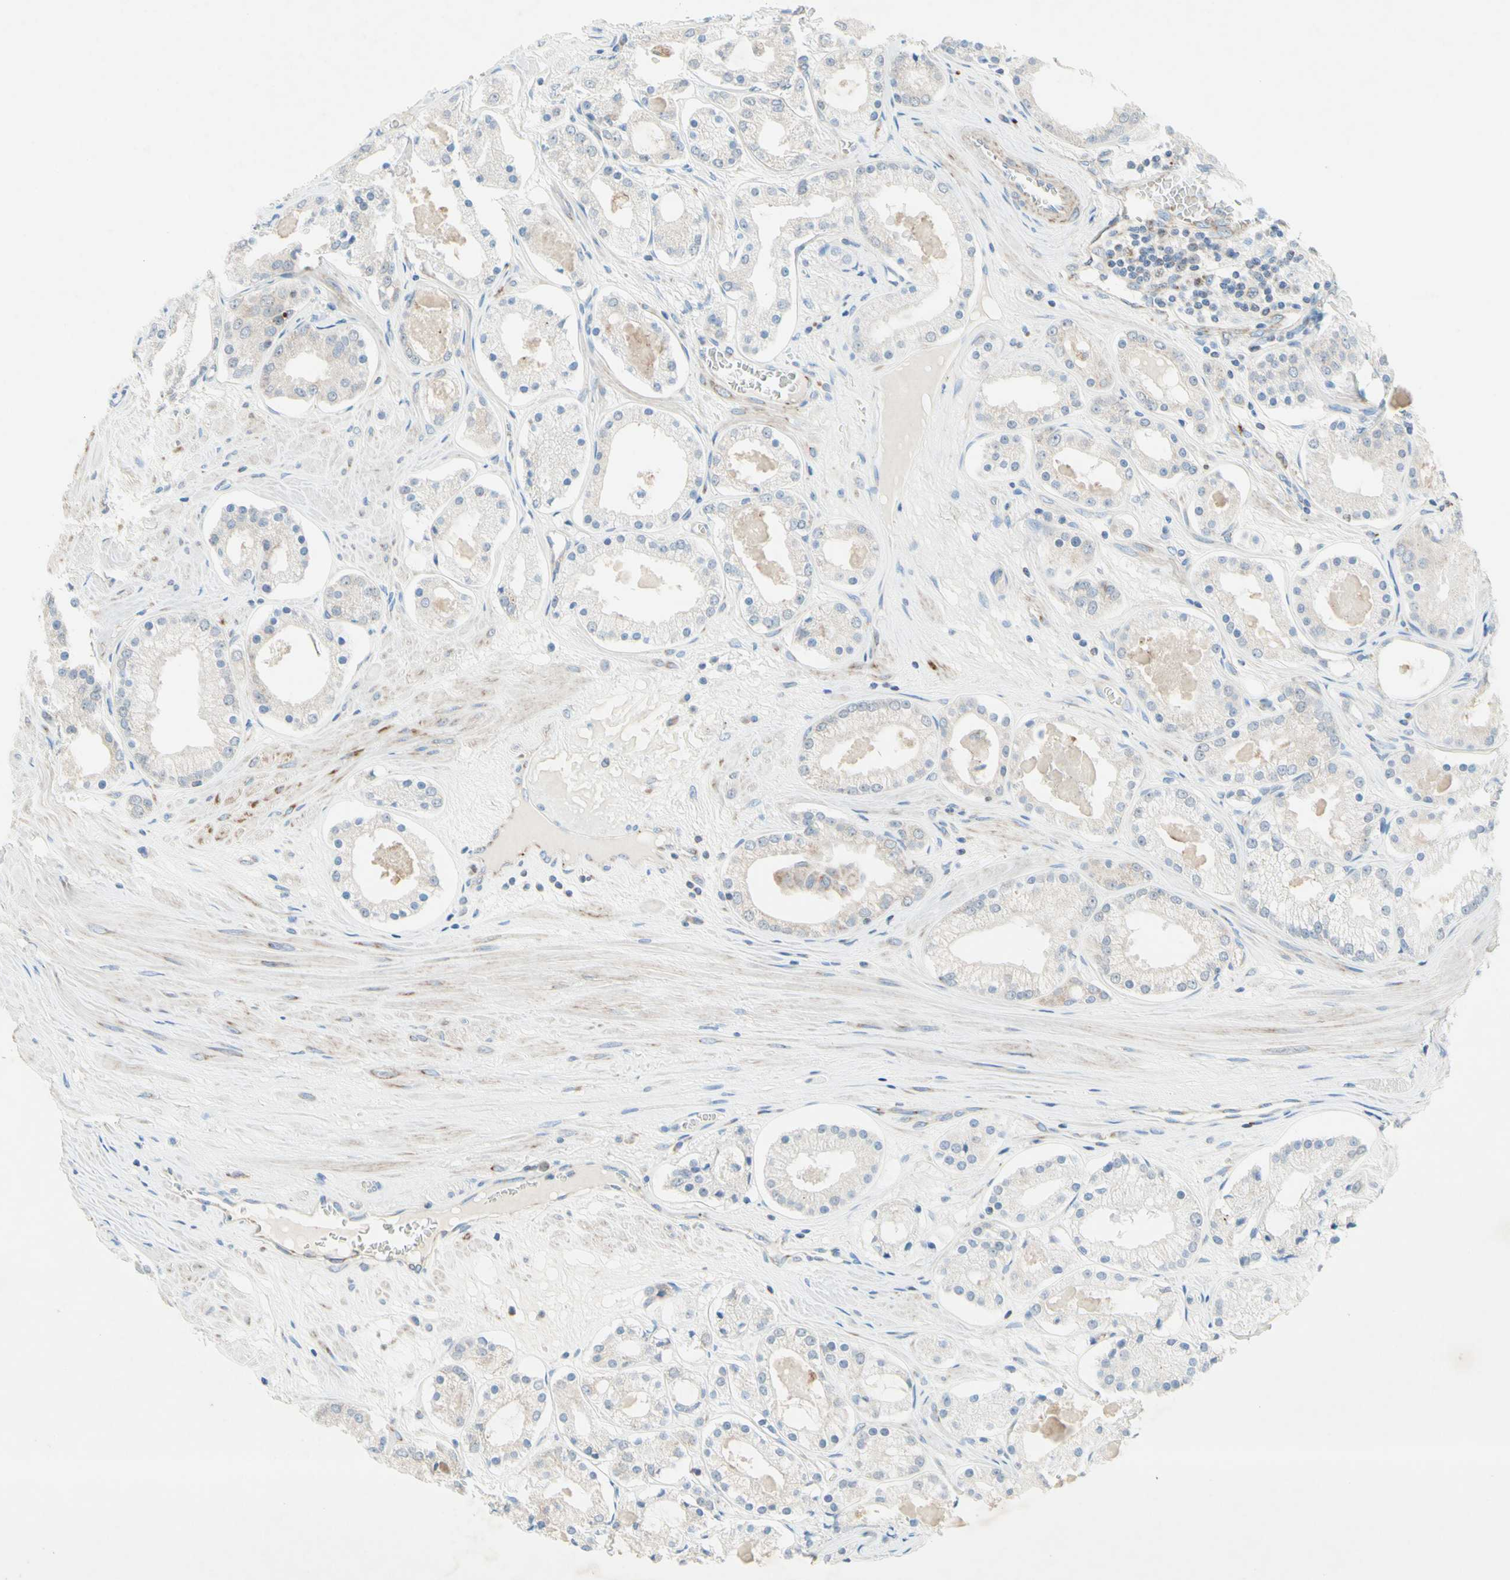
{"staining": {"intensity": "negative", "quantity": "none", "location": "none"}, "tissue": "prostate cancer", "cell_type": "Tumor cells", "image_type": "cancer", "snomed": [{"axis": "morphology", "description": "Adenocarcinoma, High grade"}, {"axis": "topography", "description": "Prostate"}], "caption": "DAB immunohistochemical staining of human prostate cancer demonstrates no significant staining in tumor cells. (DAB (3,3'-diaminobenzidine) immunohistochemistry (IHC), high magnification).", "gene": "MFF", "patient": {"sex": "male", "age": 66}}